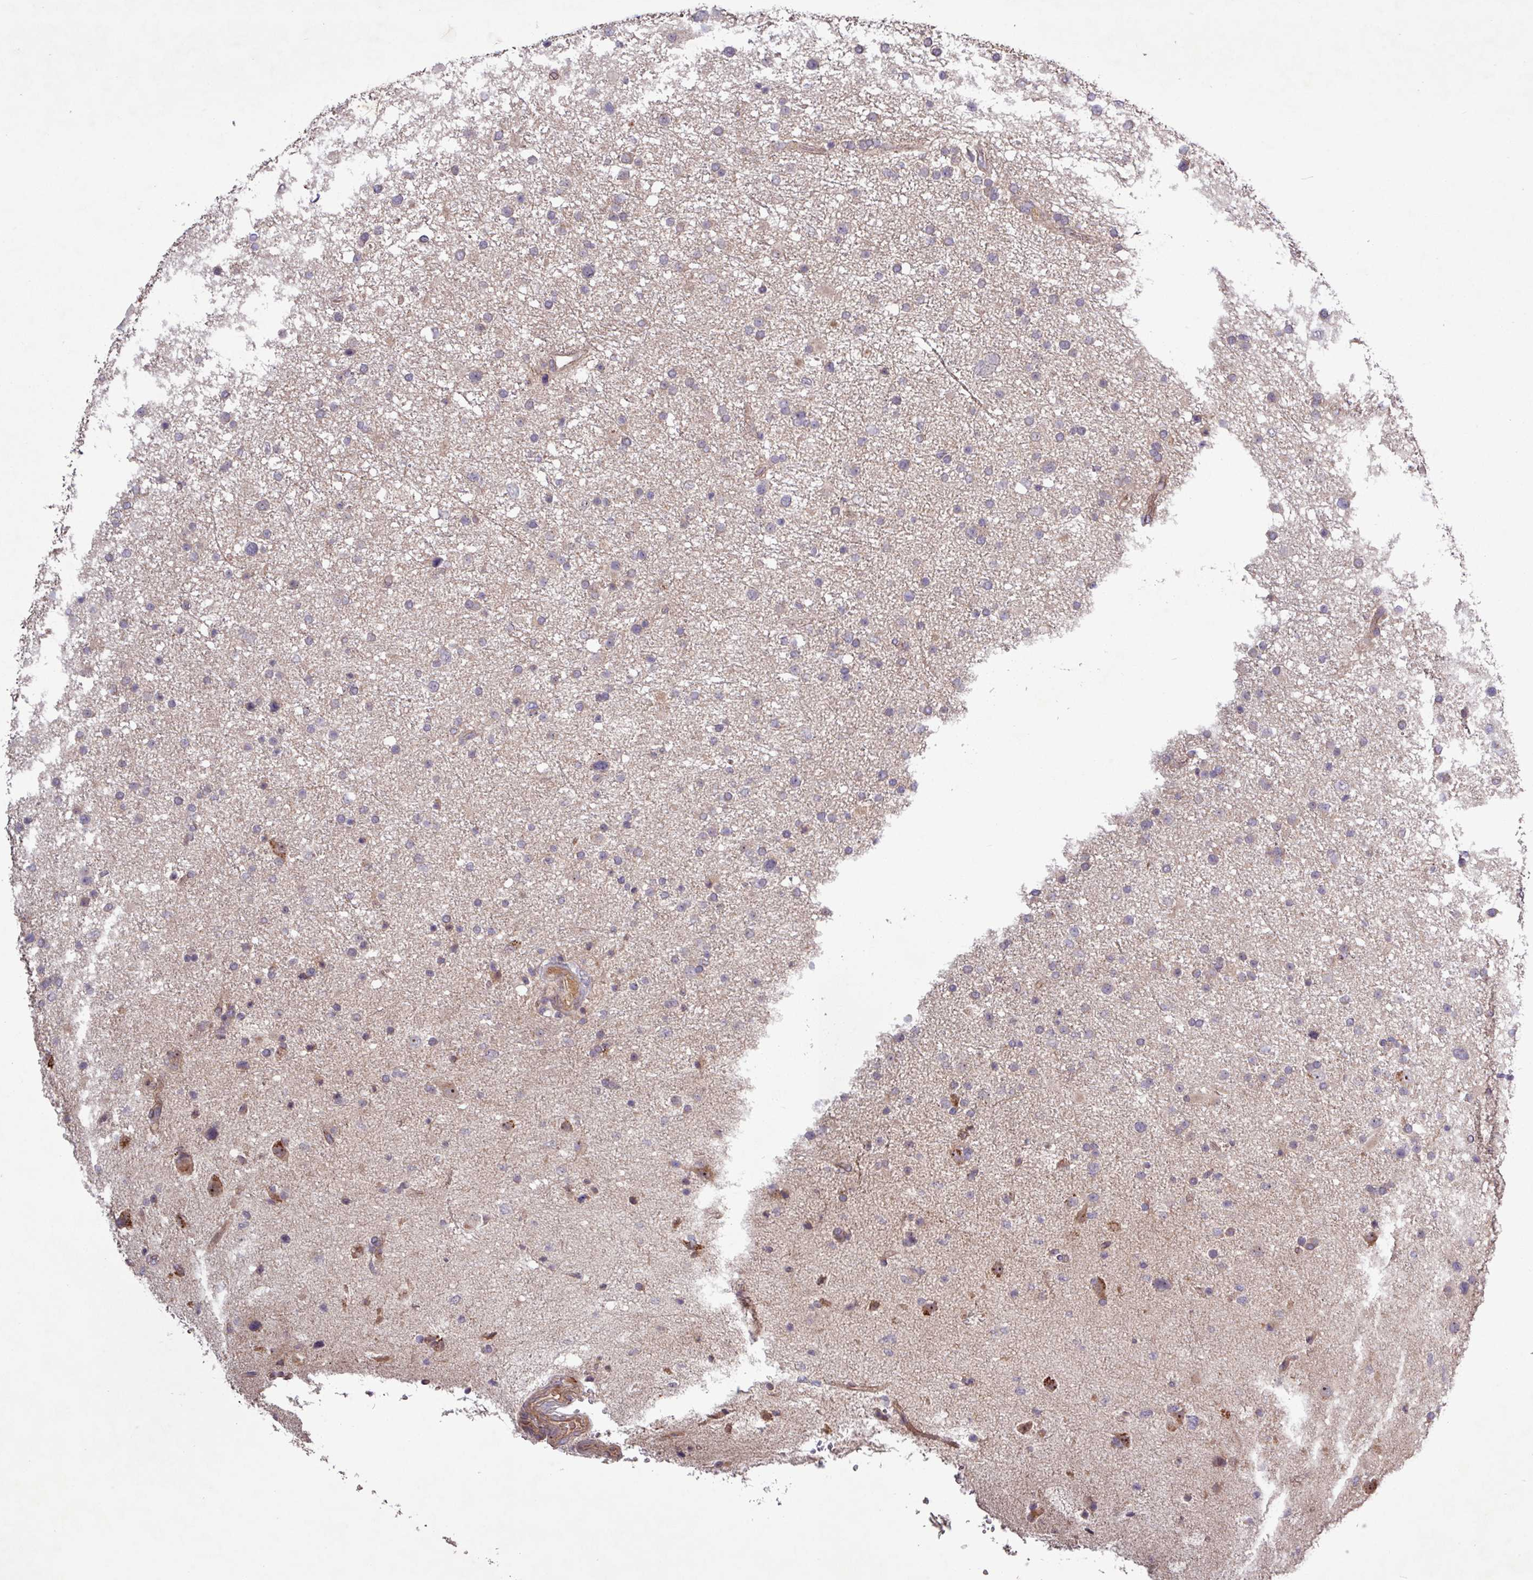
{"staining": {"intensity": "negative", "quantity": "none", "location": "none"}, "tissue": "glioma", "cell_type": "Tumor cells", "image_type": "cancer", "snomed": [{"axis": "morphology", "description": "Glioma, malignant, Low grade"}, {"axis": "topography", "description": "Brain"}], "caption": "Immunohistochemistry of low-grade glioma (malignant) exhibits no positivity in tumor cells. (DAB immunohistochemistry visualized using brightfield microscopy, high magnification).", "gene": "TNFSF12", "patient": {"sex": "female", "age": 32}}